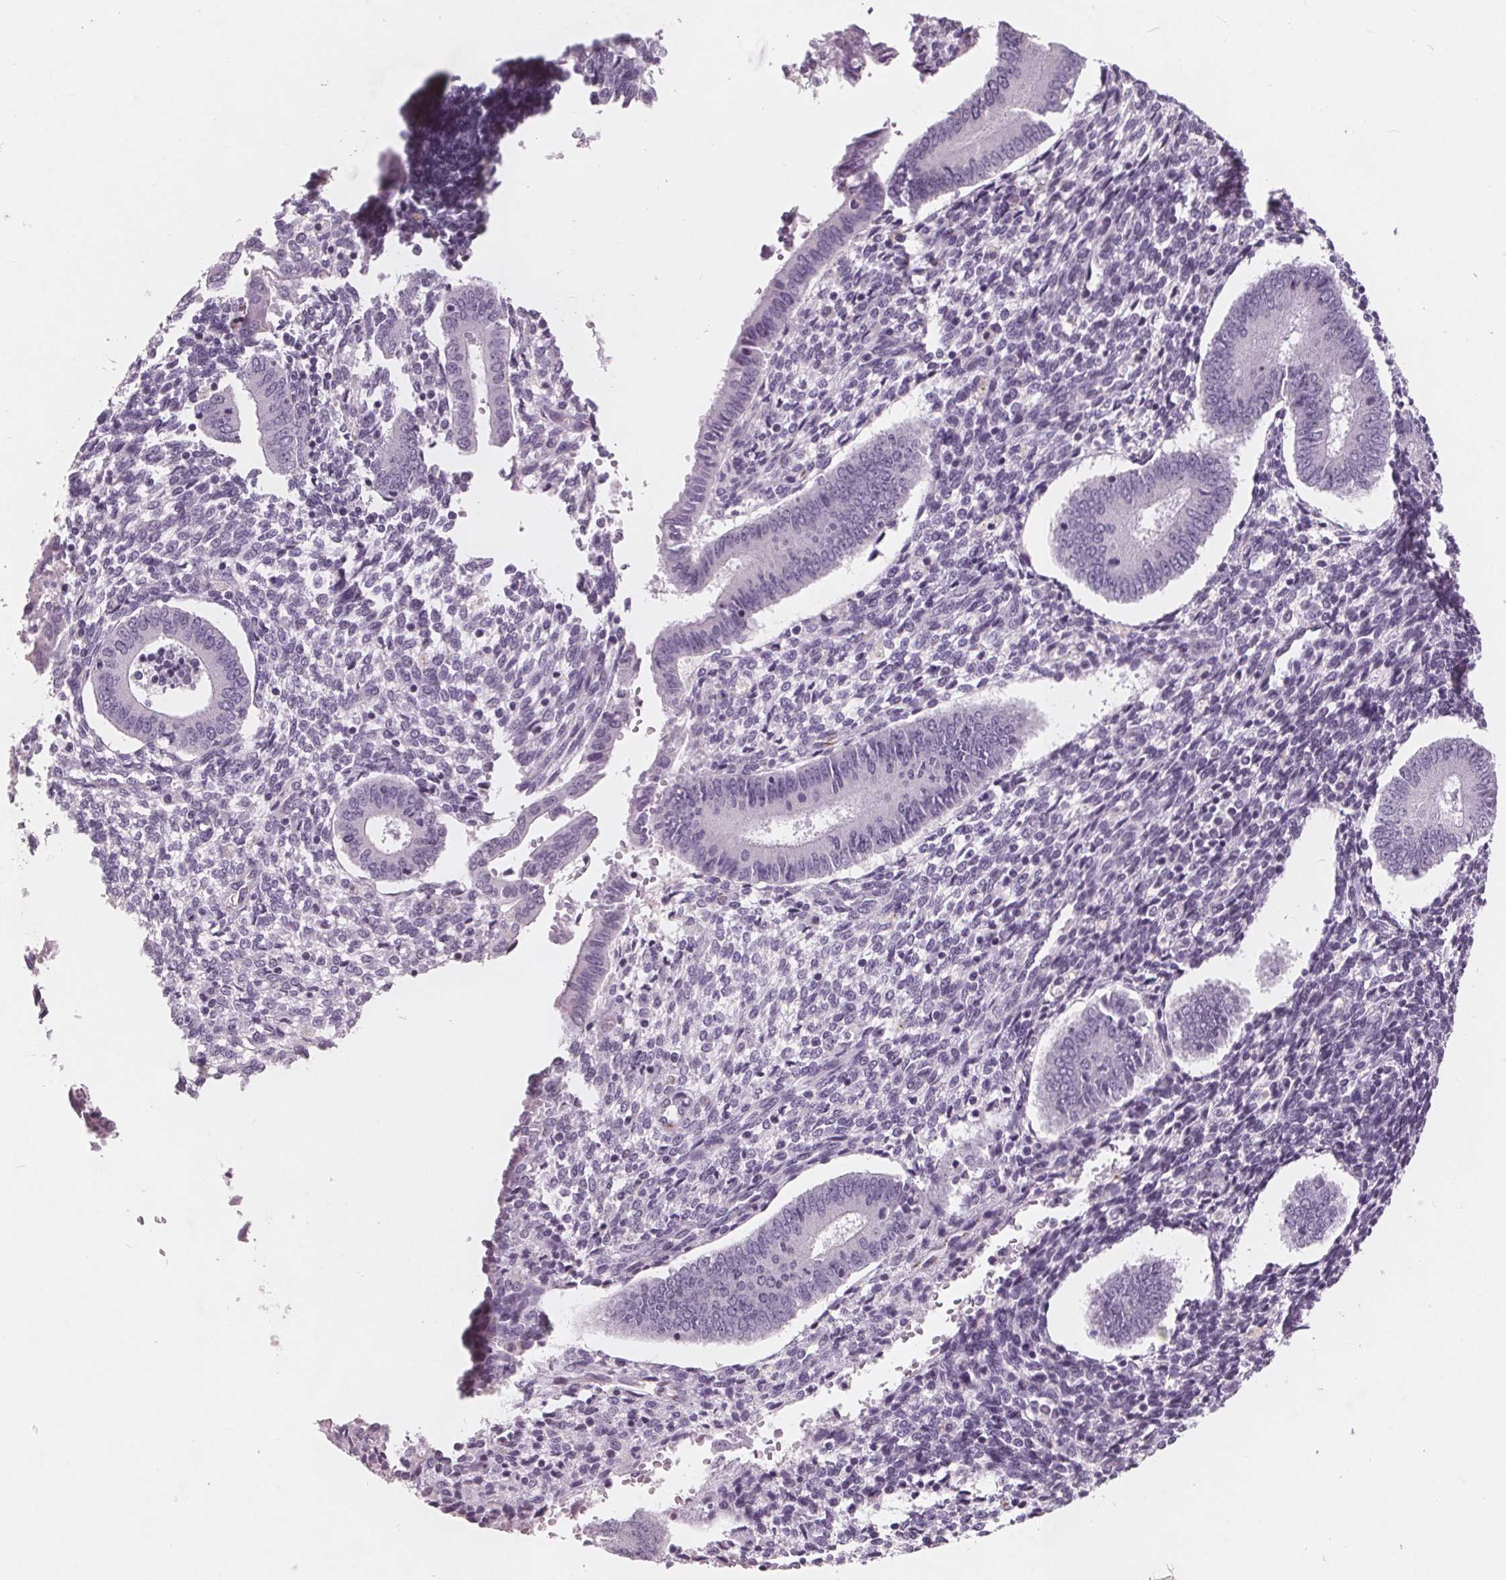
{"staining": {"intensity": "negative", "quantity": "none", "location": "none"}, "tissue": "endometrium", "cell_type": "Cells in endometrial stroma", "image_type": "normal", "snomed": [{"axis": "morphology", "description": "Normal tissue, NOS"}, {"axis": "topography", "description": "Endometrium"}], "caption": "Immunohistochemical staining of normal human endometrium demonstrates no significant positivity in cells in endometrial stroma. The staining was performed using DAB (3,3'-diaminobenzidine) to visualize the protein expression in brown, while the nuclei were stained in blue with hematoxylin (Magnification: 20x).", "gene": "PTPN14", "patient": {"sex": "female", "age": 40}}